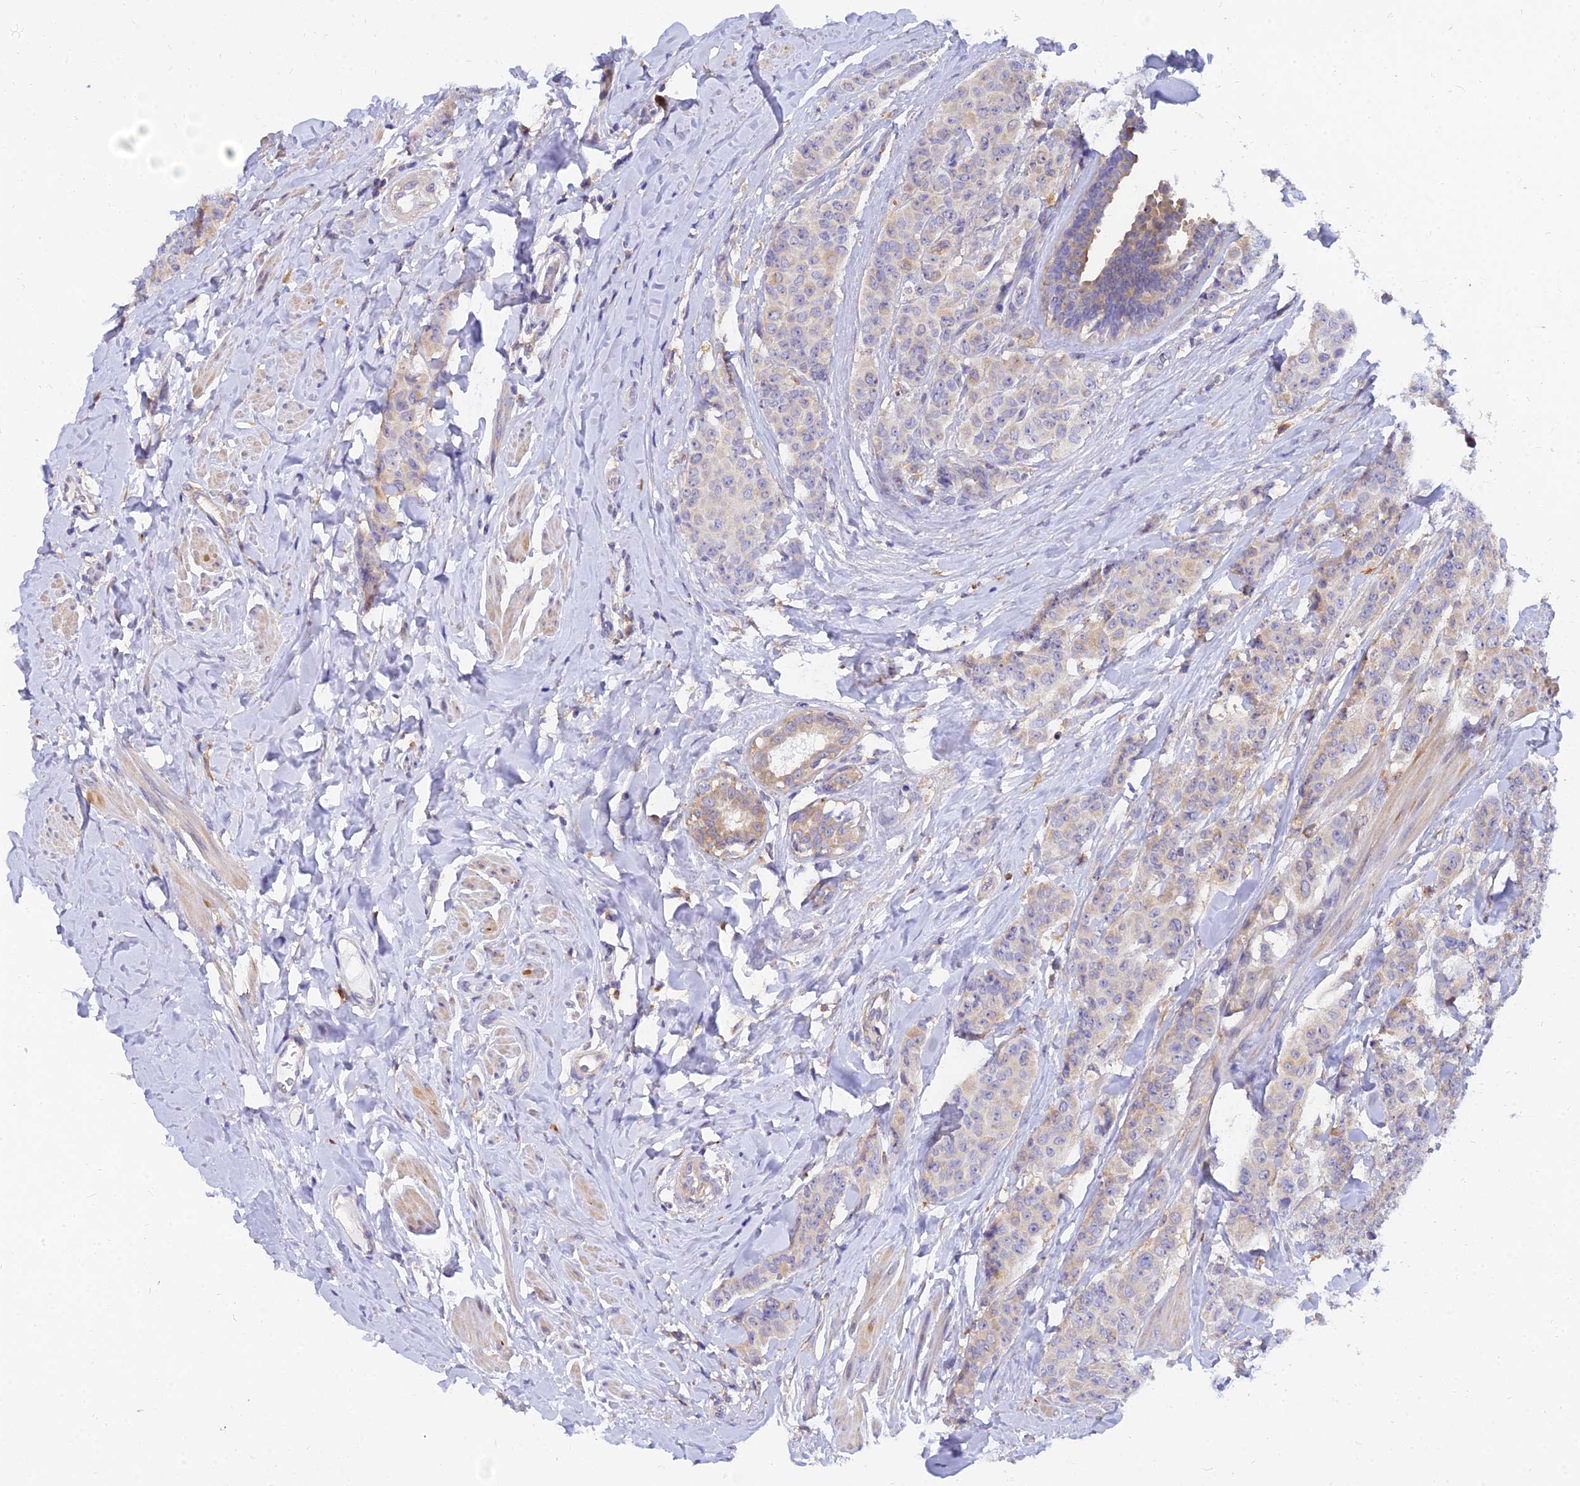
{"staining": {"intensity": "negative", "quantity": "none", "location": "none"}, "tissue": "breast cancer", "cell_type": "Tumor cells", "image_type": "cancer", "snomed": [{"axis": "morphology", "description": "Duct carcinoma"}, {"axis": "topography", "description": "Breast"}], "caption": "Immunohistochemistry photomicrograph of breast cancer stained for a protein (brown), which displays no positivity in tumor cells.", "gene": "ARL8B", "patient": {"sex": "female", "age": 40}}